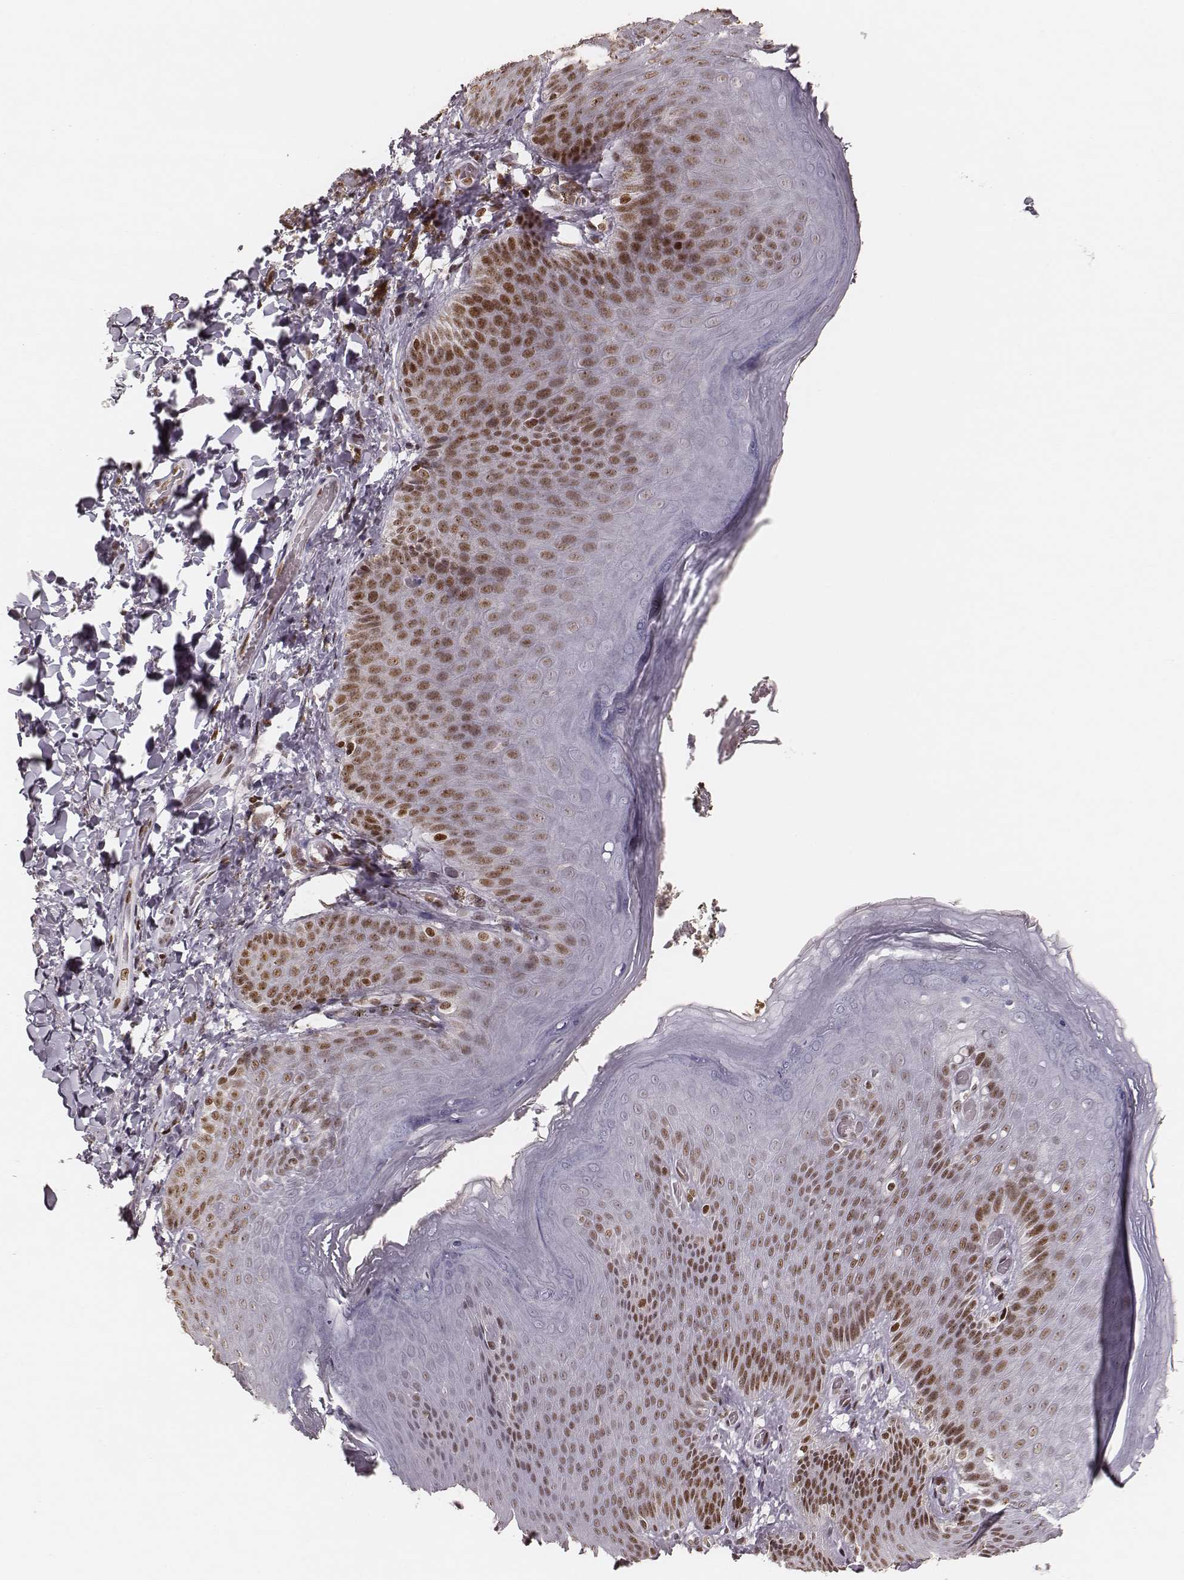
{"staining": {"intensity": "moderate", "quantity": ">75%", "location": "nuclear"}, "tissue": "skin", "cell_type": "Epidermal cells", "image_type": "normal", "snomed": [{"axis": "morphology", "description": "Normal tissue, NOS"}, {"axis": "topography", "description": "Anal"}], "caption": "Immunohistochemistry (DAB) staining of benign human skin reveals moderate nuclear protein positivity in about >75% of epidermal cells.", "gene": "PARP1", "patient": {"sex": "male", "age": 53}}